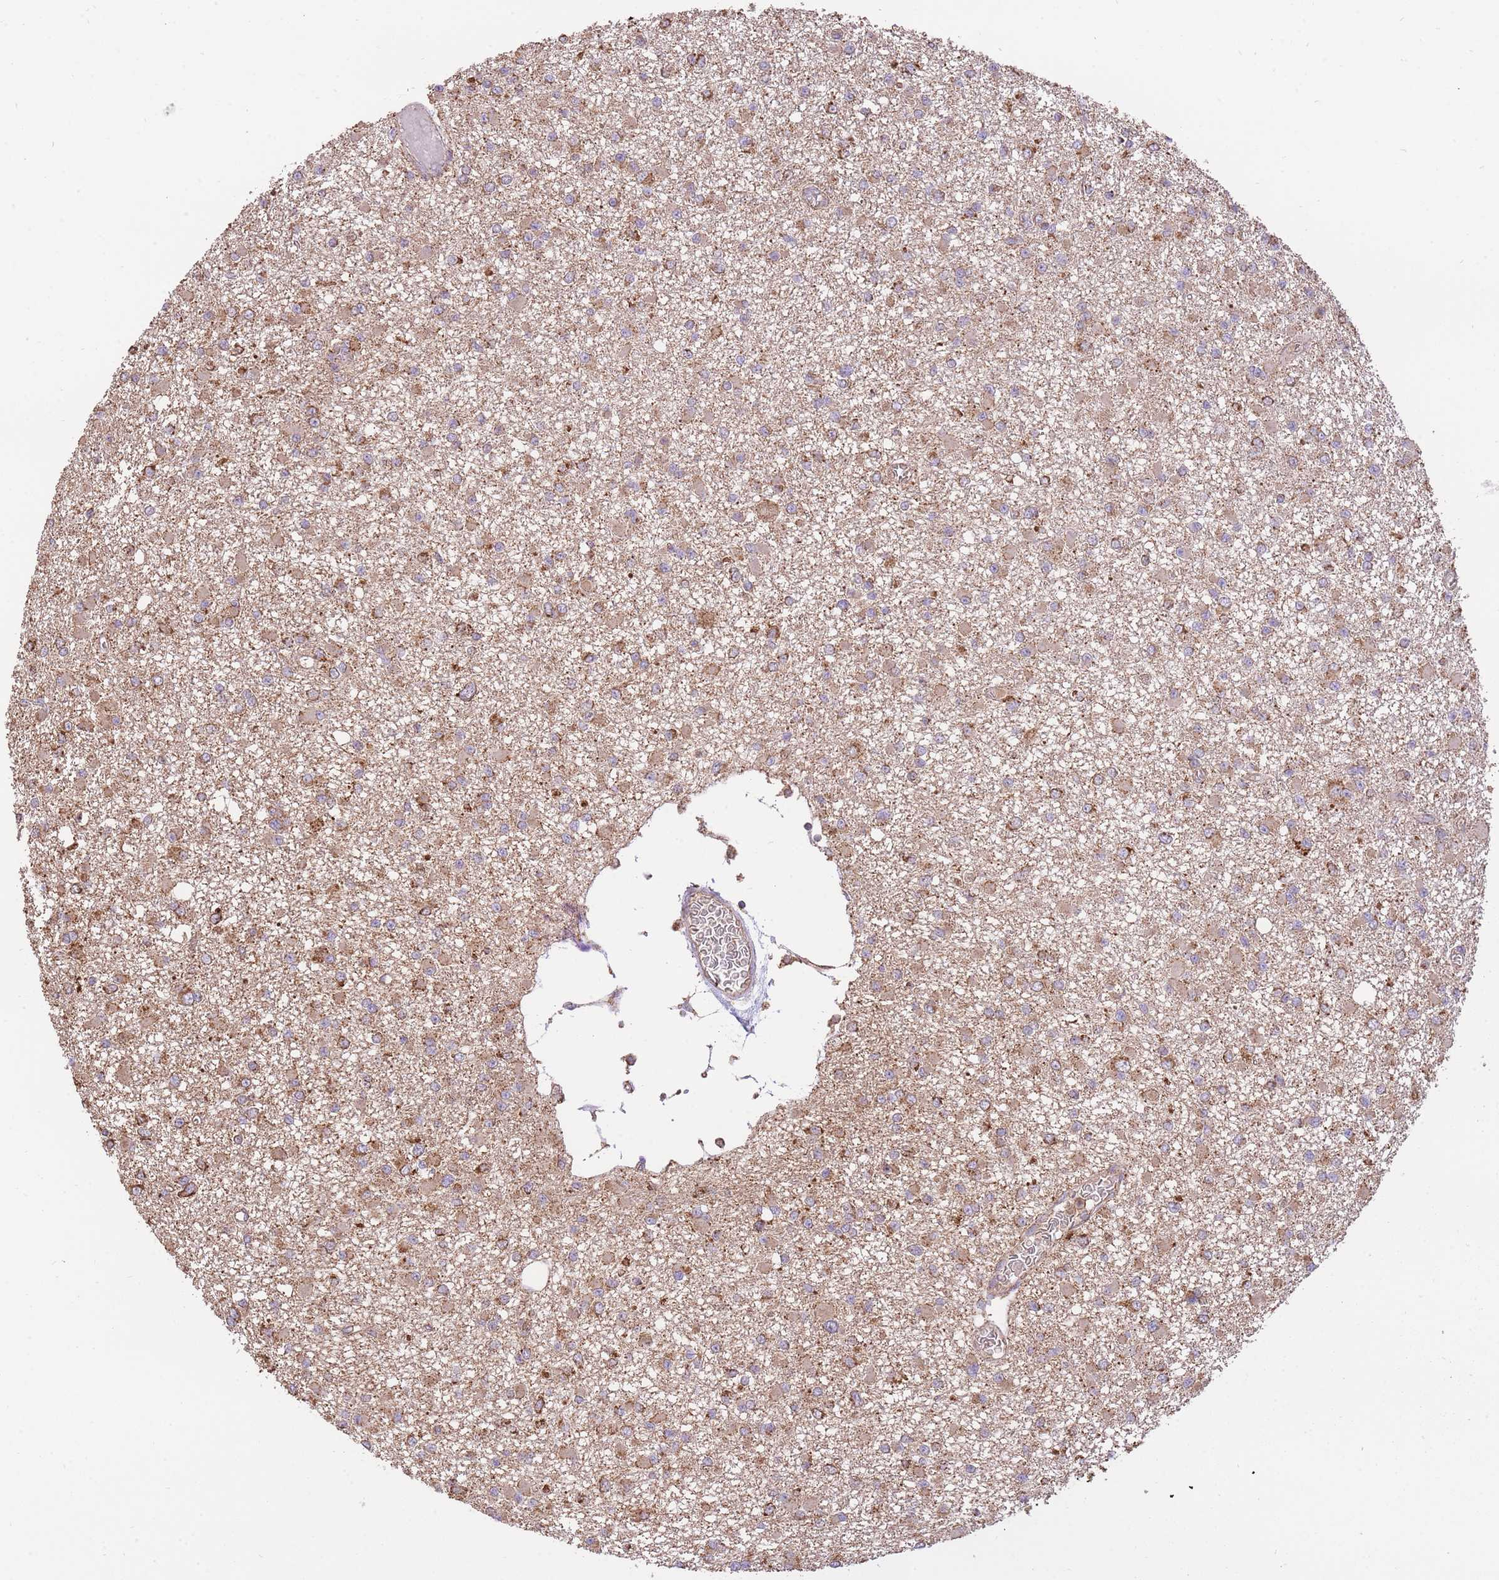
{"staining": {"intensity": "moderate", "quantity": ">75%", "location": "cytoplasmic/membranous"}, "tissue": "glioma", "cell_type": "Tumor cells", "image_type": "cancer", "snomed": [{"axis": "morphology", "description": "Glioma, malignant, Low grade"}, {"axis": "topography", "description": "Brain"}], "caption": "Tumor cells show medium levels of moderate cytoplasmic/membranous expression in about >75% of cells in human glioma.", "gene": "PREP", "patient": {"sex": "female", "age": 22}}